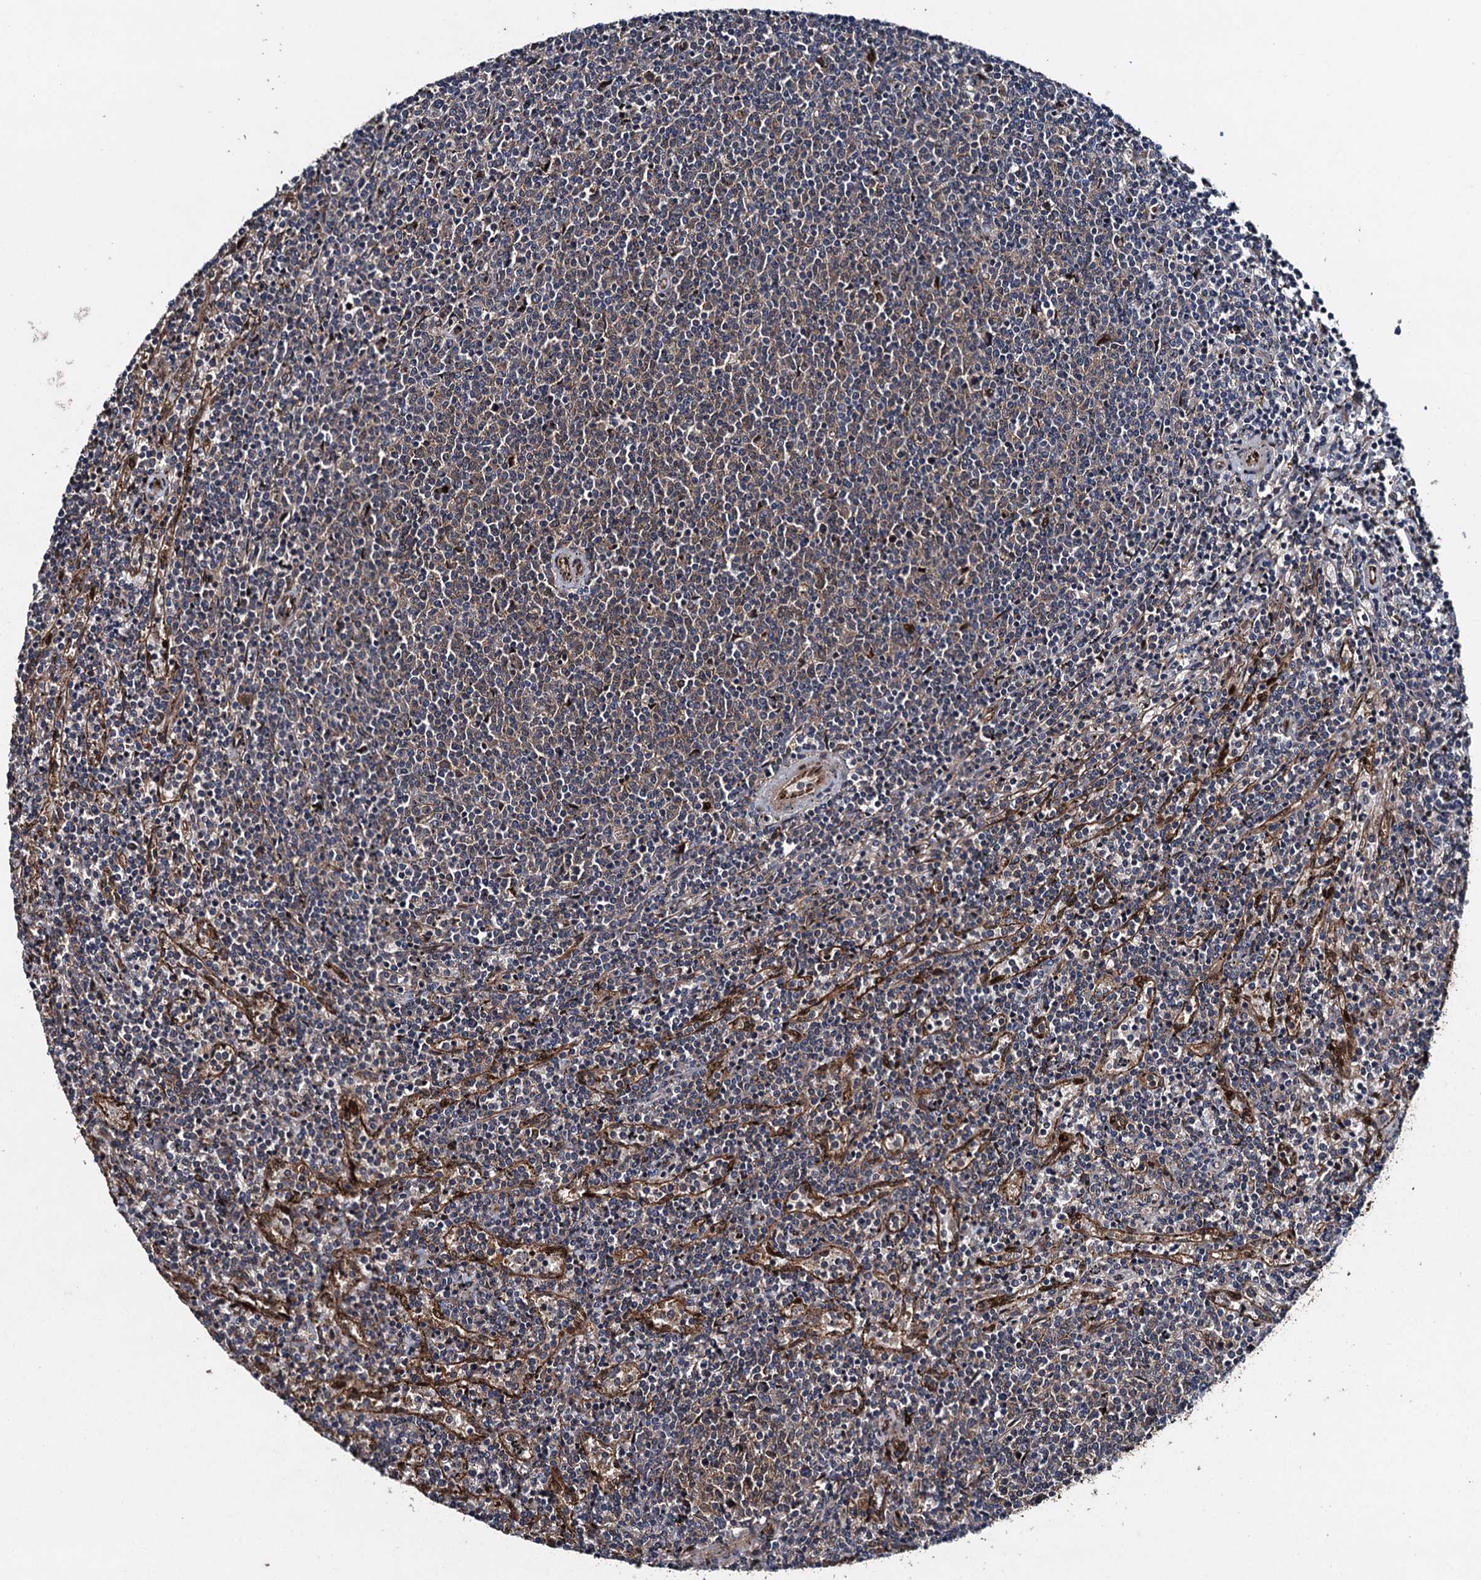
{"staining": {"intensity": "weak", "quantity": "25%-75%", "location": "cytoplasmic/membranous"}, "tissue": "lymphoma", "cell_type": "Tumor cells", "image_type": "cancer", "snomed": [{"axis": "morphology", "description": "Malignant lymphoma, non-Hodgkin's type, Low grade"}, {"axis": "topography", "description": "Spleen"}], "caption": "This is an image of immunohistochemistry (IHC) staining of malignant lymphoma, non-Hodgkin's type (low-grade), which shows weak positivity in the cytoplasmic/membranous of tumor cells.", "gene": "RHOBTB1", "patient": {"sex": "female", "age": 50}}